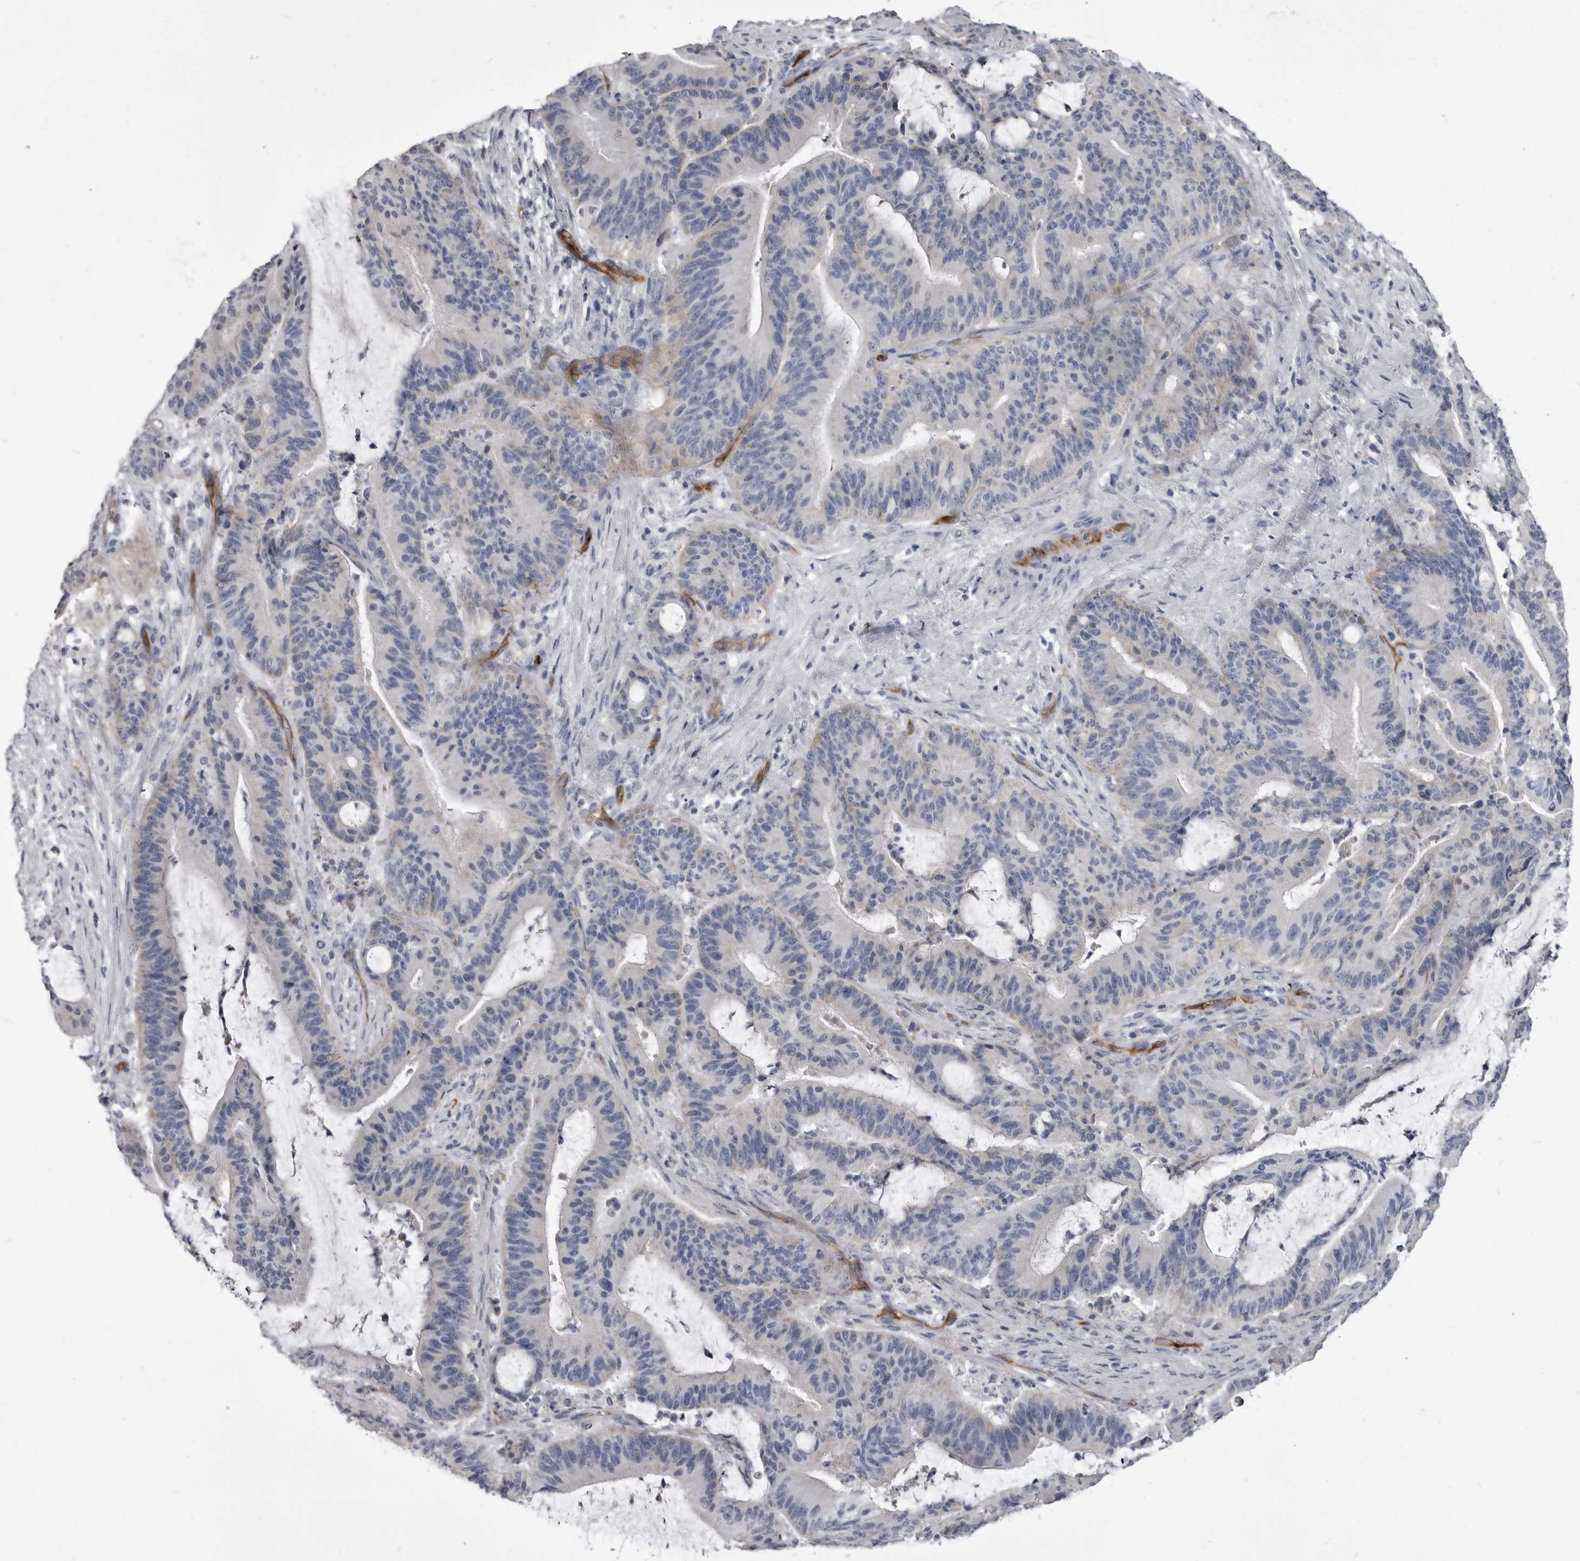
{"staining": {"intensity": "negative", "quantity": "none", "location": "none"}, "tissue": "liver cancer", "cell_type": "Tumor cells", "image_type": "cancer", "snomed": [{"axis": "morphology", "description": "Normal tissue, NOS"}, {"axis": "morphology", "description": "Cholangiocarcinoma"}, {"axis": "topography", "description": "Liver"}, {"axis": "topography", "description": "Peripheral nerve tissue"}], "caption": "Image shows no protein expression in tumor cells of cholangiocarcinoma (liver) tissue.", "gene": "OPLAH", "patient": {"sex": "female", "age": 73}}